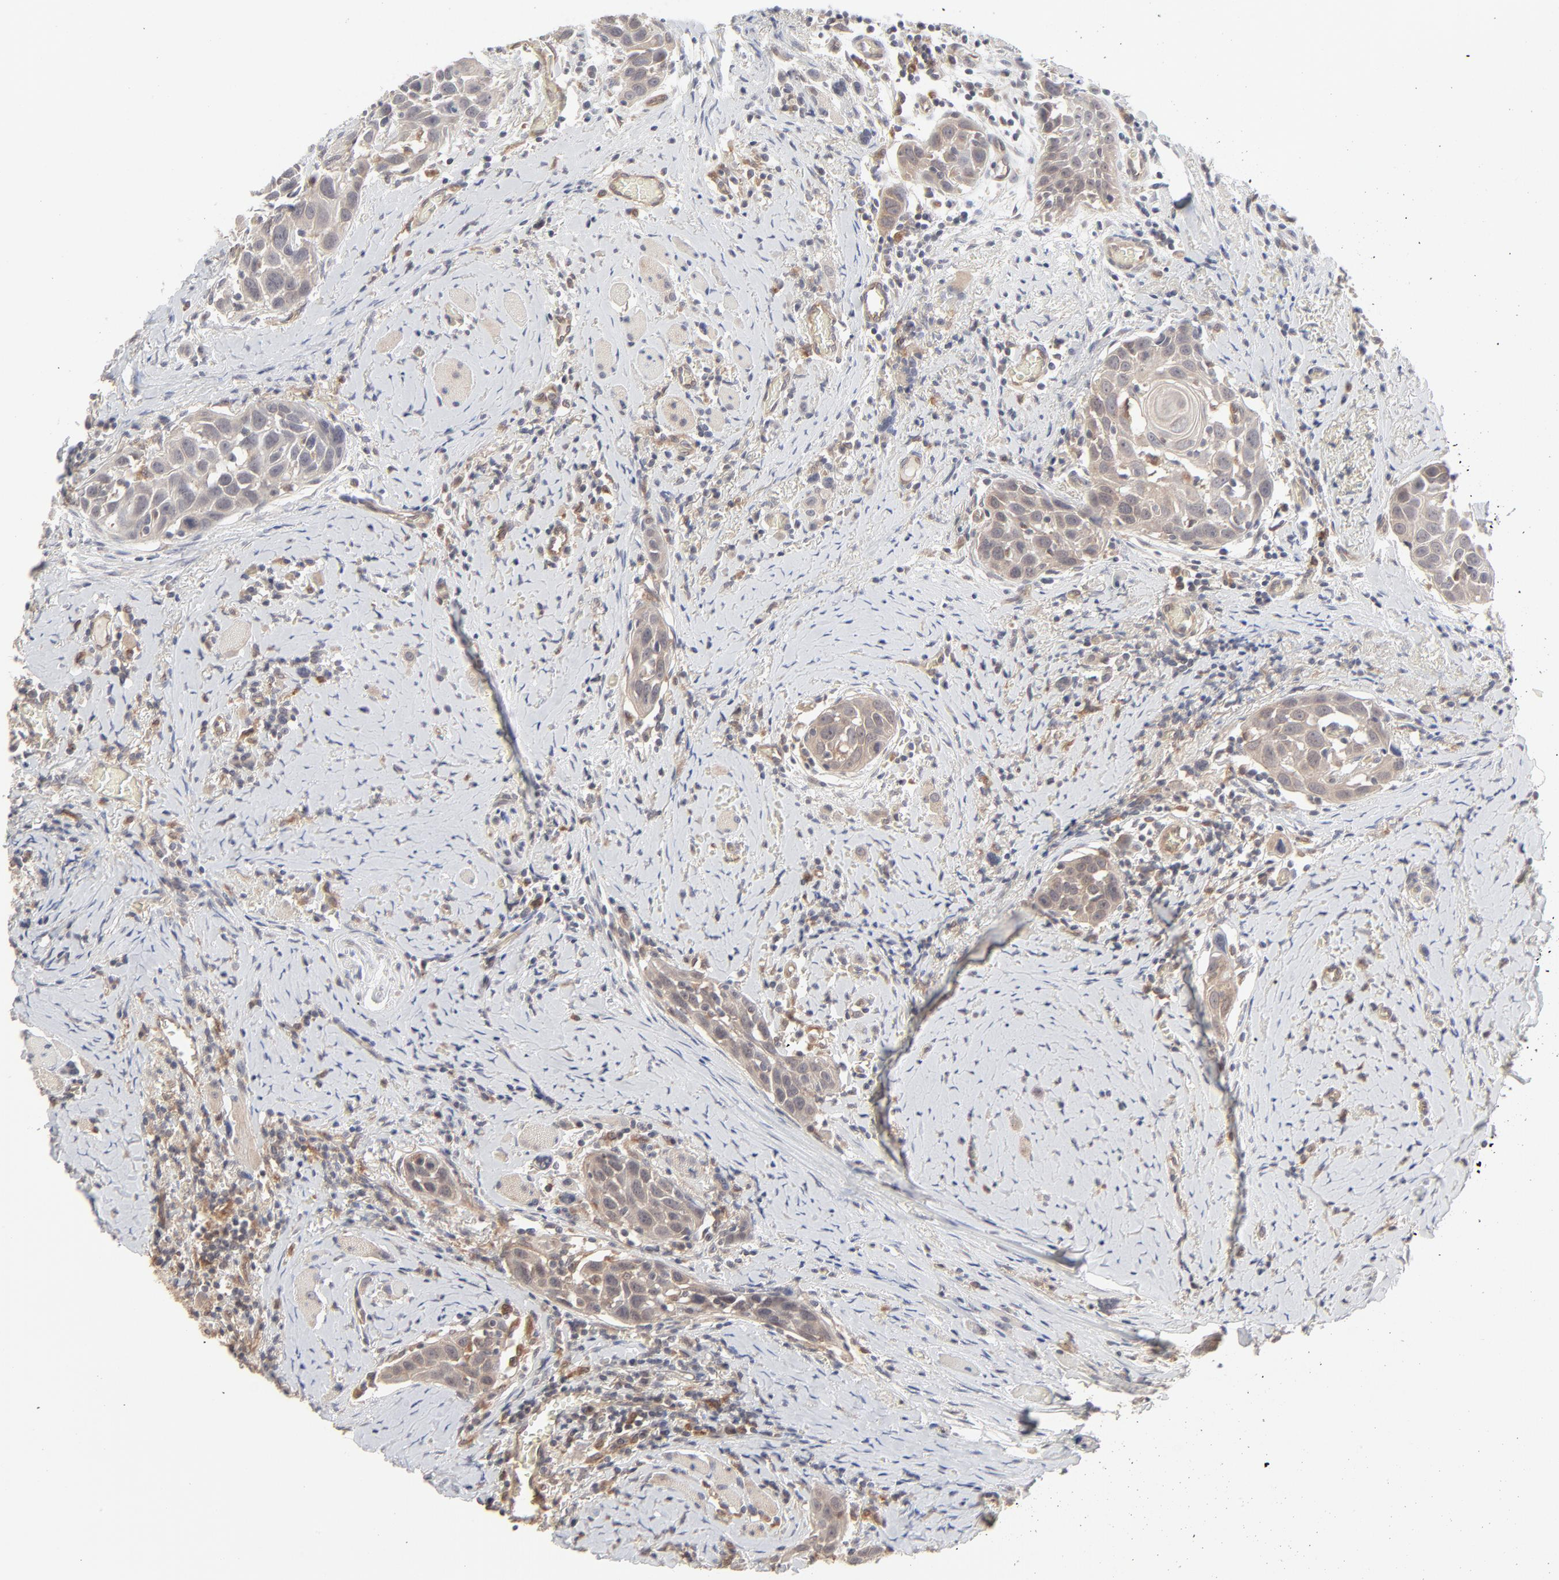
{"staining": {"intensity": "moderate", "quantity": ">75%", "location": "cytoplasmic/membranous"}, "tissue": "head and neck cancer", "cell_type": "Tumor cells", "image_type": "cancer", "snomed": [{"axis": "morphology", "description": "Squamous cell carcinoma, NOS"}, {"axis": "topography", "description": "Oral tissue"}, {"axis": "topography", "description": "Head-Neck"}], "caption": "This is an image of immunohistochemistry staining of head and neck cancer (squamous cell carcinoma), which shows moderate positivity in the cytoplasmic/membranous of tumor cells.", "gene": "RAB5C", "patient": {"sex": "female", "age": 50}}